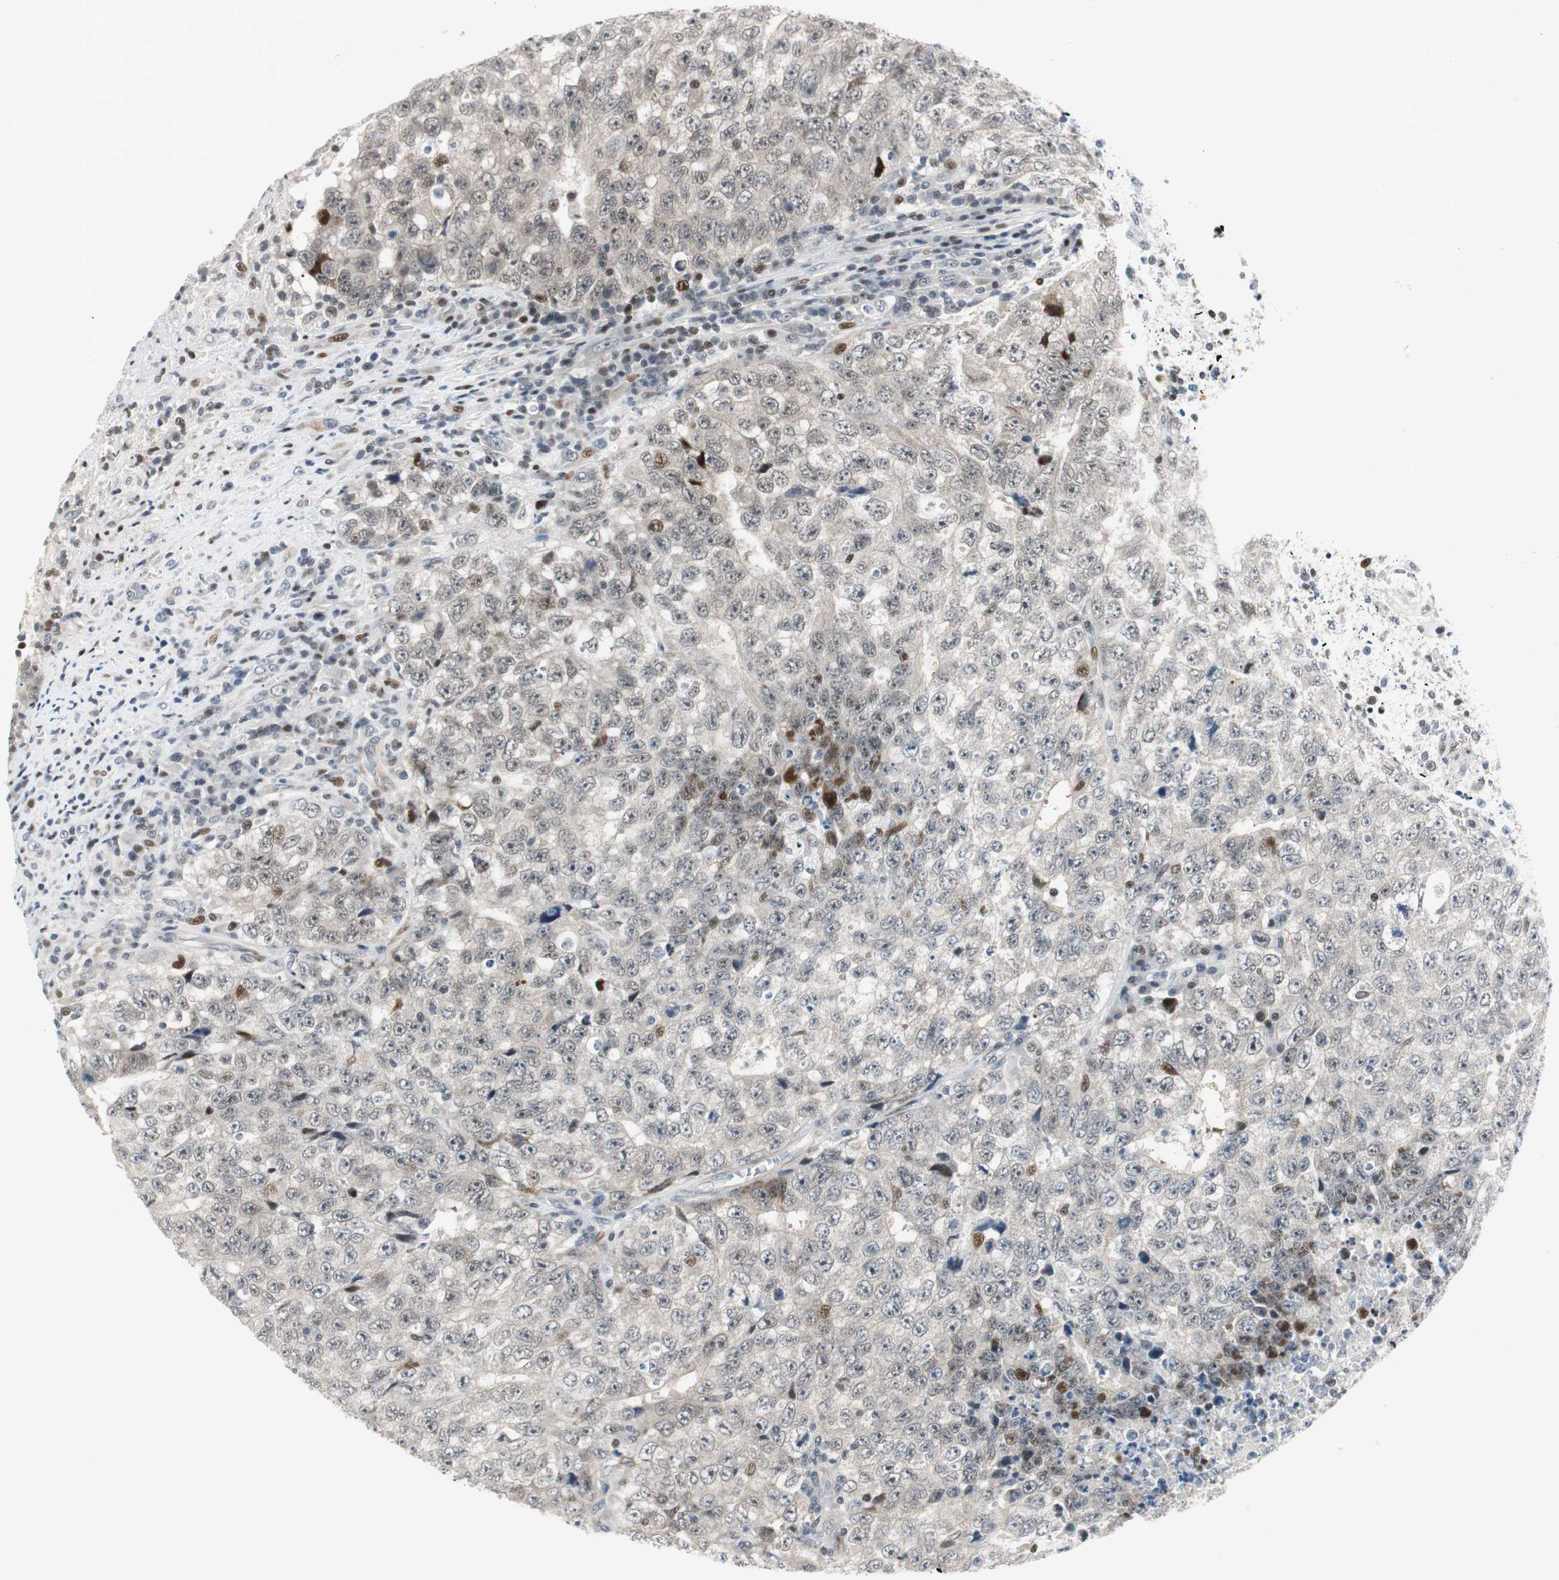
{"staining": {"intensity": "negative", "quantity": "none", "location": "none"}, "tissue": "testis cancer", "cell_type": "Tumor cells", "image_type": "cancer", "snomed": [{"axis": "morphology", "description": "Necrosis, NOS"}, {"axis": "morphology", "description": "Carcinoma, Embryonal, NOS"}, {"axis": "topography", "description": "Testis"}], "caption": "This is an immunohistochemistry (IHC) image of testis embryonal carcinoma. There is no expression in tumor cells.", "gene": "RAD1", "patient": {"sex": "male", "age": 19}}